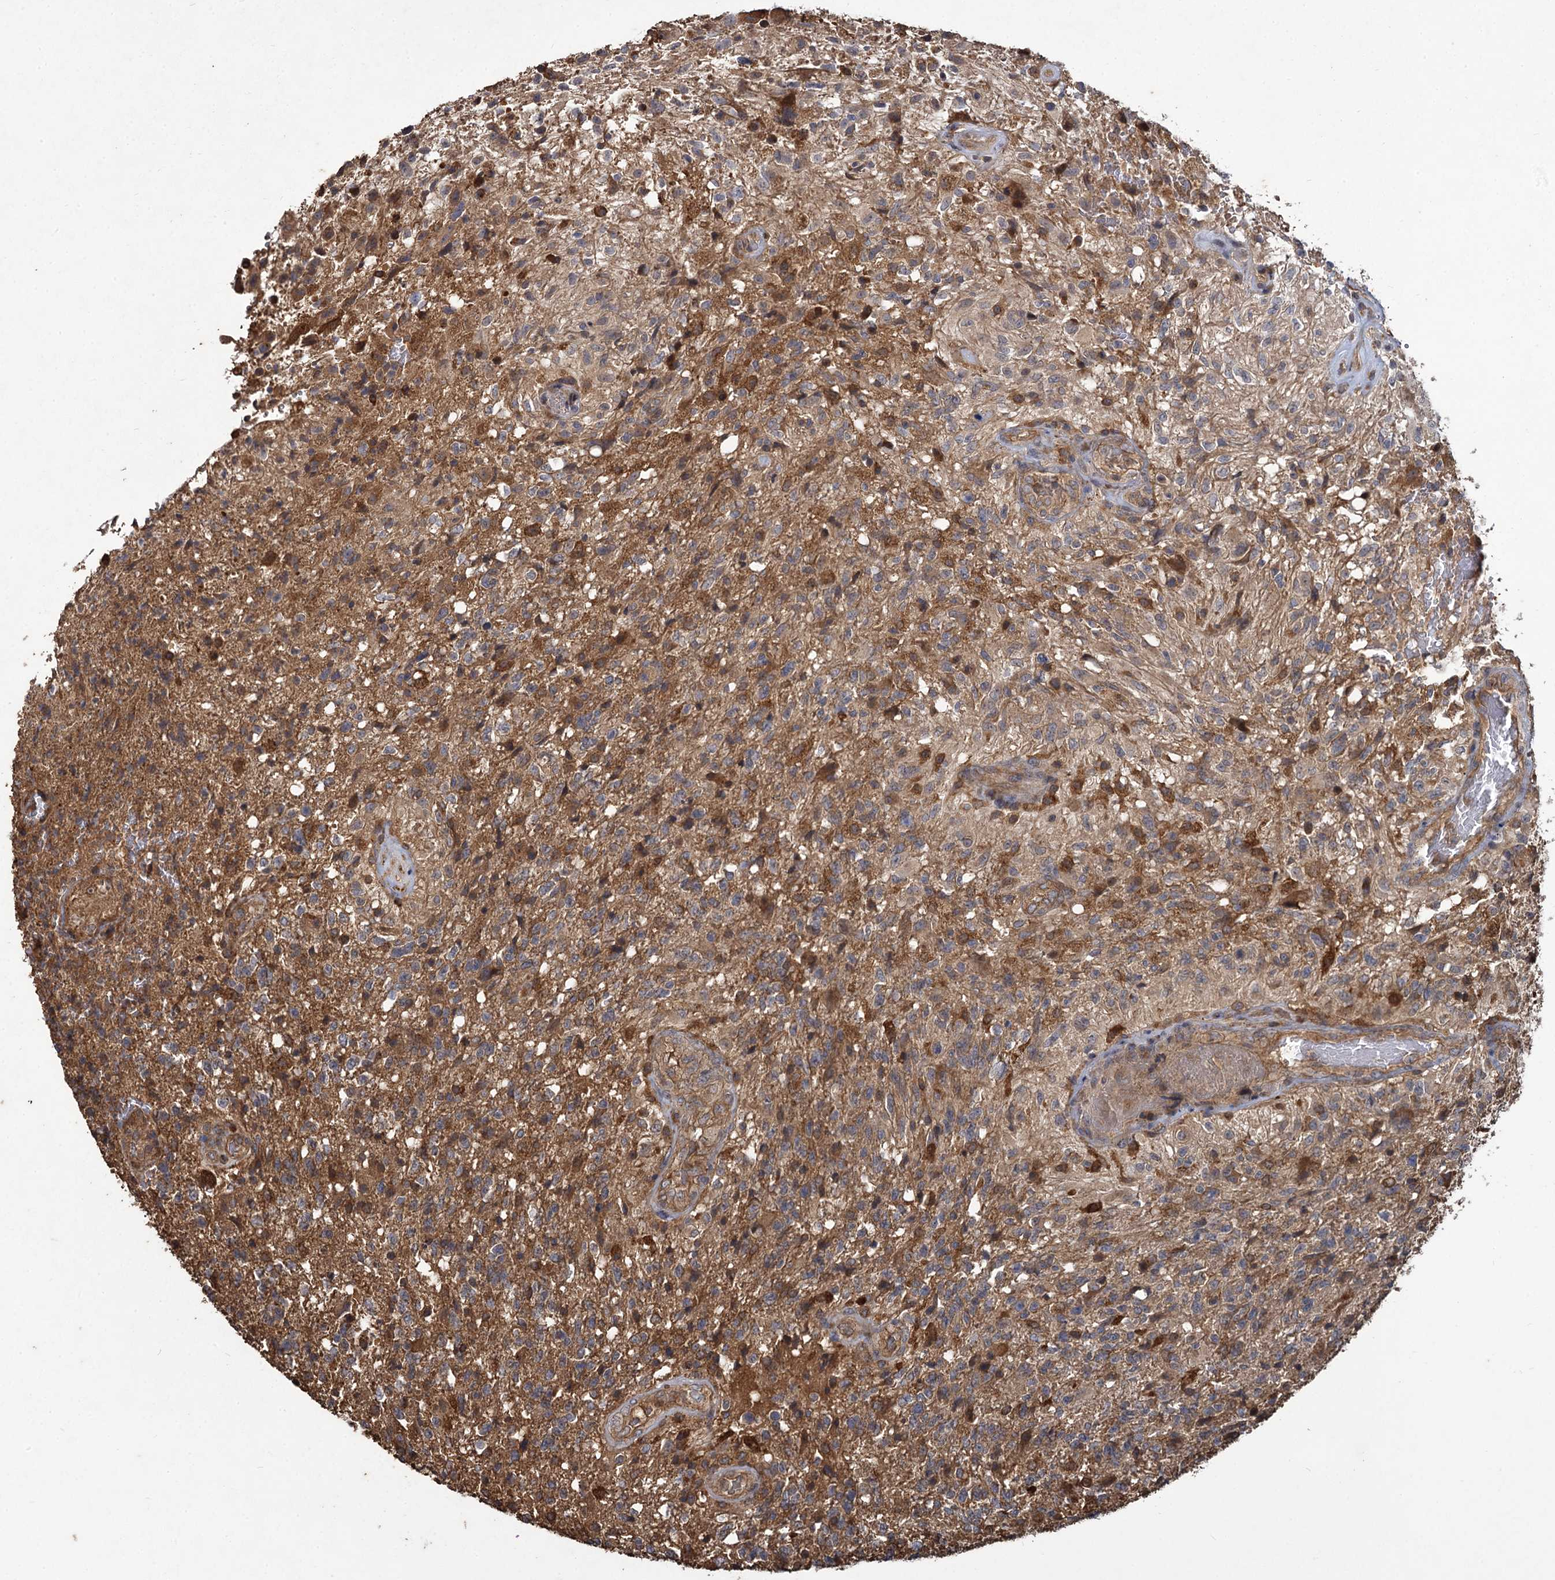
{"staining": {"intensity": "moderate", "quantity": "25%-75%", "location": "cytoplasmic/membranous"}, "tissue": "glioma", "cell_type": "Tumor cells", "image_type": "cancer", "snomed": [{"axis": "morphology", "description": "Glioma, malignant, High grade"}, {"axis": "topography", "description": "Brain"}], "caption": "Glioma stained with DAB IHC exhibits medium levels of moderate cytoplasmic/membranous expression in about 25%-75% of tumor cells.", "gene": "GCLC", "patient": {"sex": "male", "age": 56}}